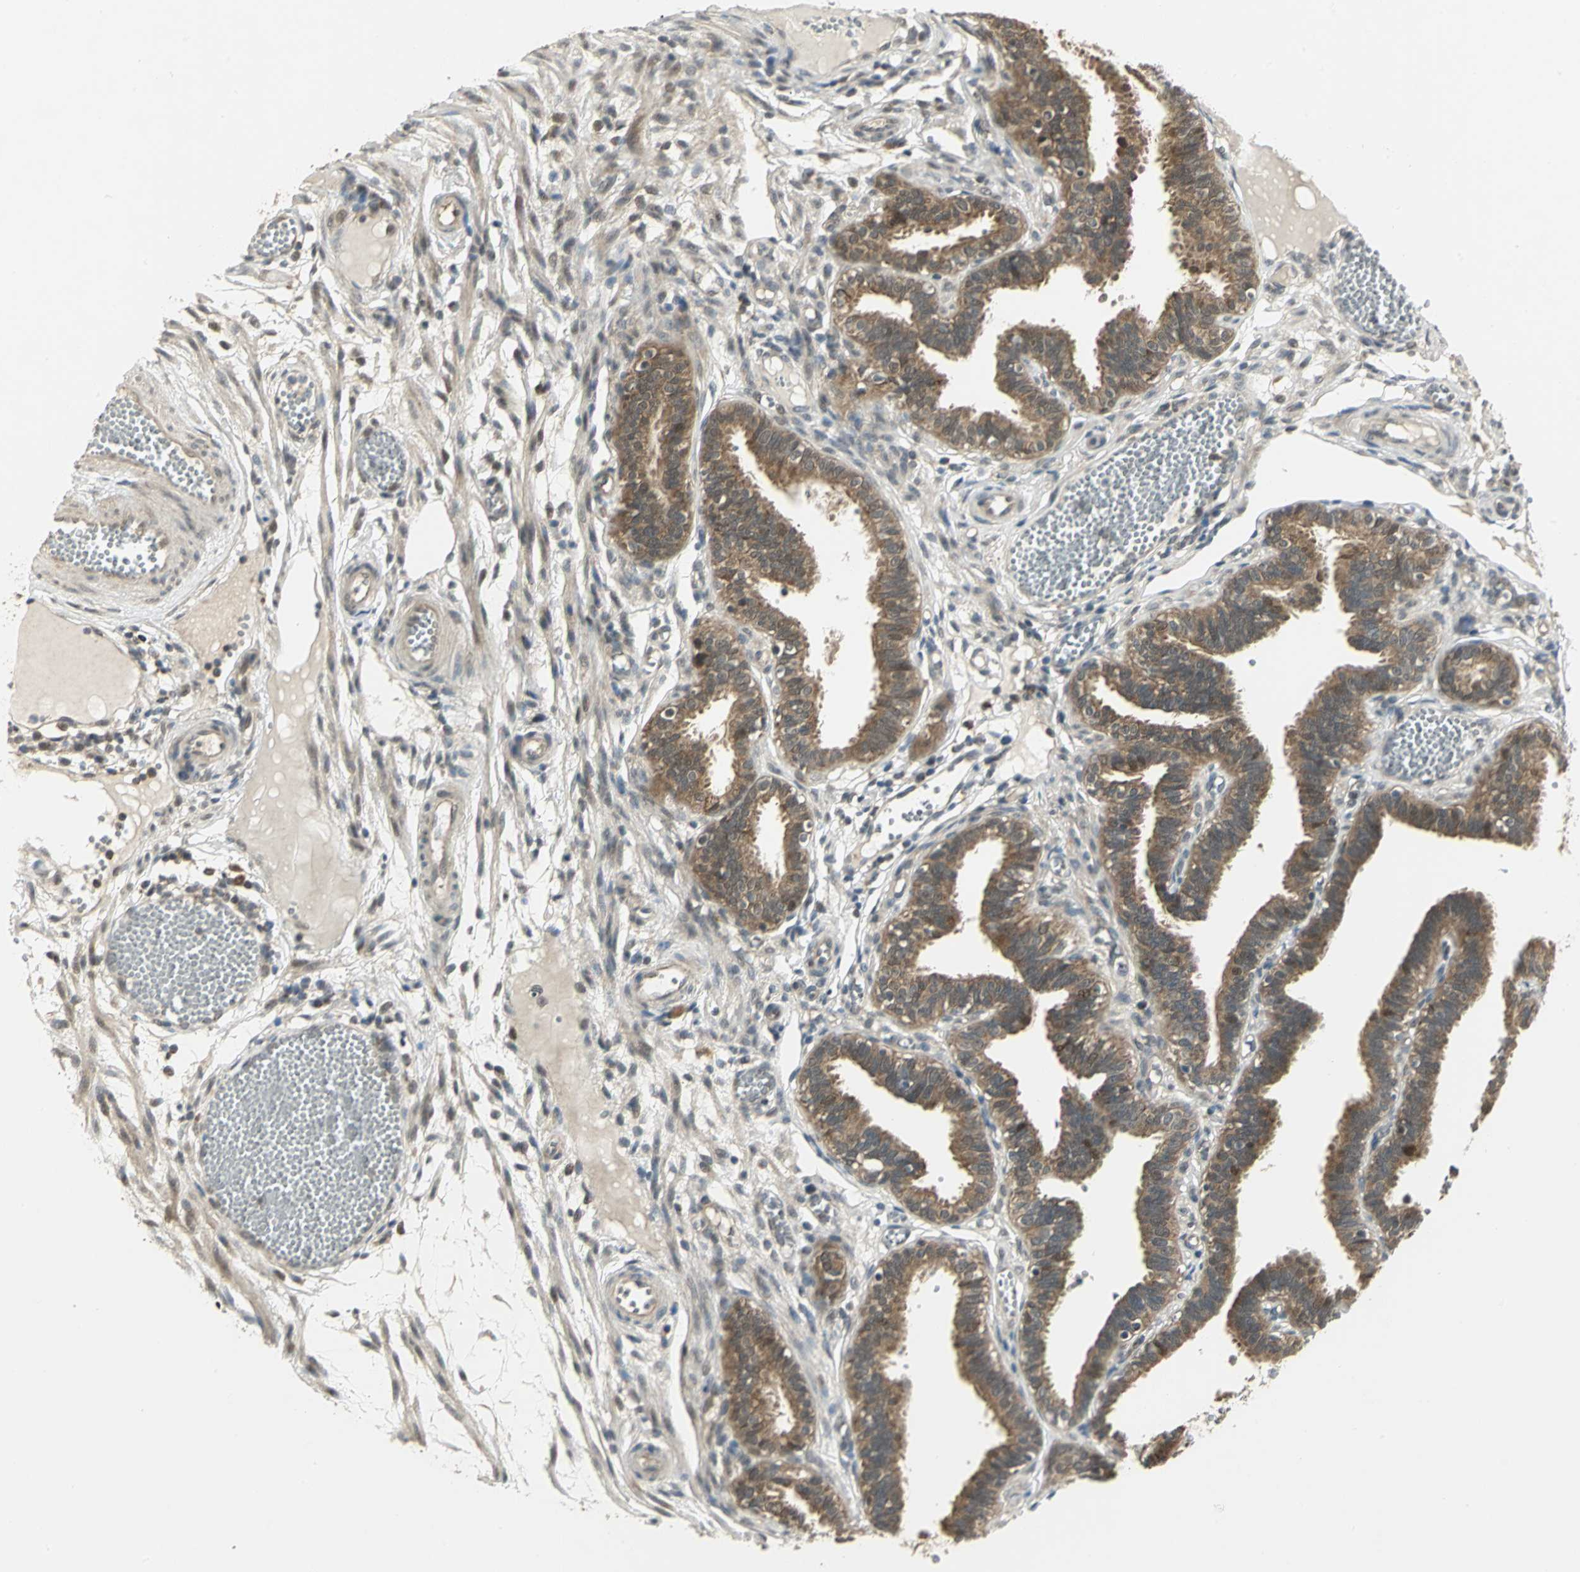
{"staining": {"intensity": "moderate", "quantity": ">75%", "location": "cytoplasmic/membranous"}, "tissue": "fallopian tube", "cell_type": "Glandular cells", "image_type": "normal", "snomed": [{"axis": "morphology", "description": "Normal tissue, NOS"}, {"axis": "topography", "description": "Fallopian tube"}], "caption": "IHC of unremarkable fallopian tube displays medium levels of moderate cytoplasmic/membranous positivity in approximately >75% of glandular cells.", "gene": "PSMC4", "patient": {"sex": "female", "age": 29}}